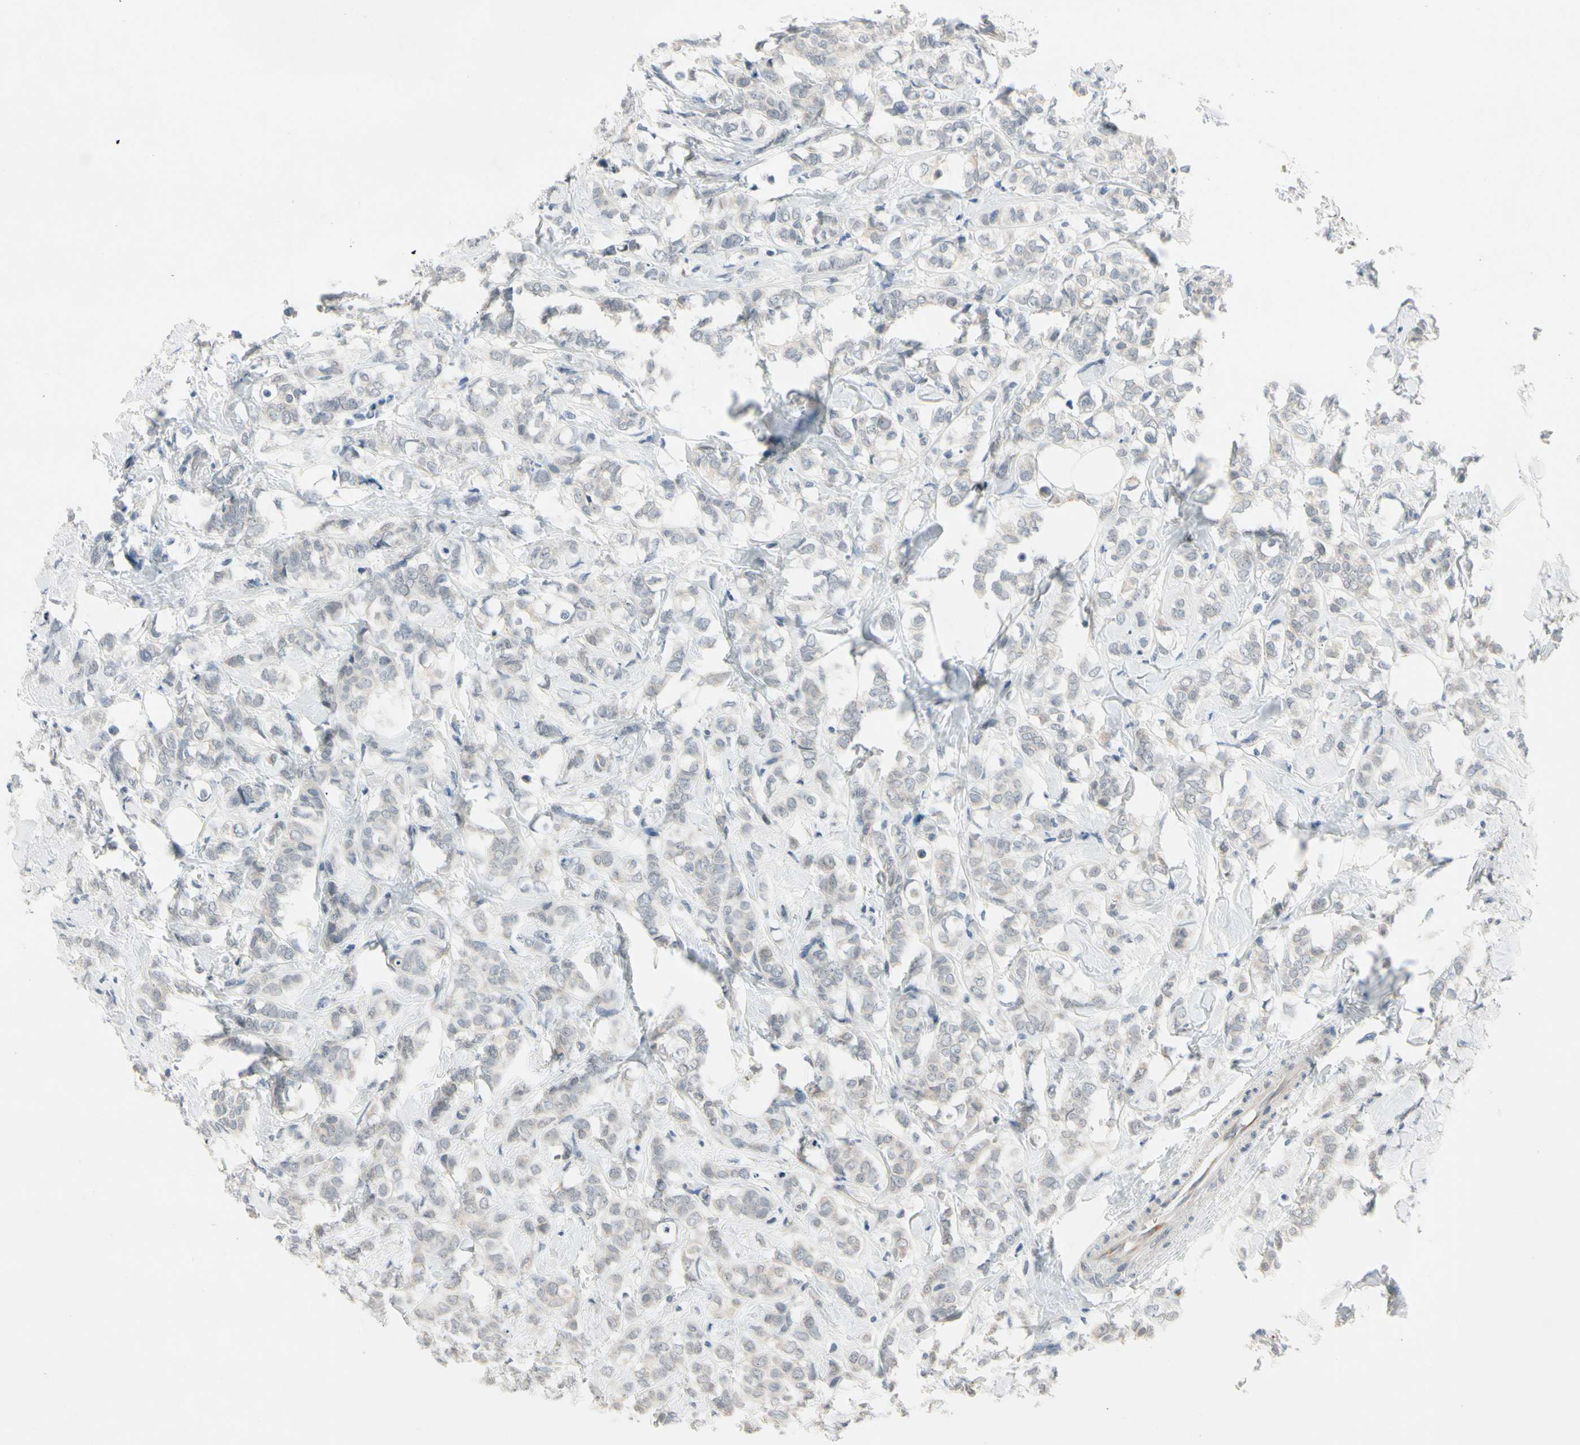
{"staining": {"intensity": "weak", "quantity": "25%-75%", "location": "cytoplasmic/membranous"}, "tissue": "breast cancer", "cell_type": "Tumor cells", "image_type": "cancer", "snomed": [{"axis": "morphology", "description": "Lobular carcinoma"}, {"axis": "topography", "description": "Breast"}], "caption": "A photomicrograph showing weak cytoplasmic/membranous expression in approximately 25%-75% of tumor cells in lobular carcinoma (breast), as visualized by brown immunohistochemical staining.", "gene": "MARK1", "patient": {"sex": "female", "age": 60}}